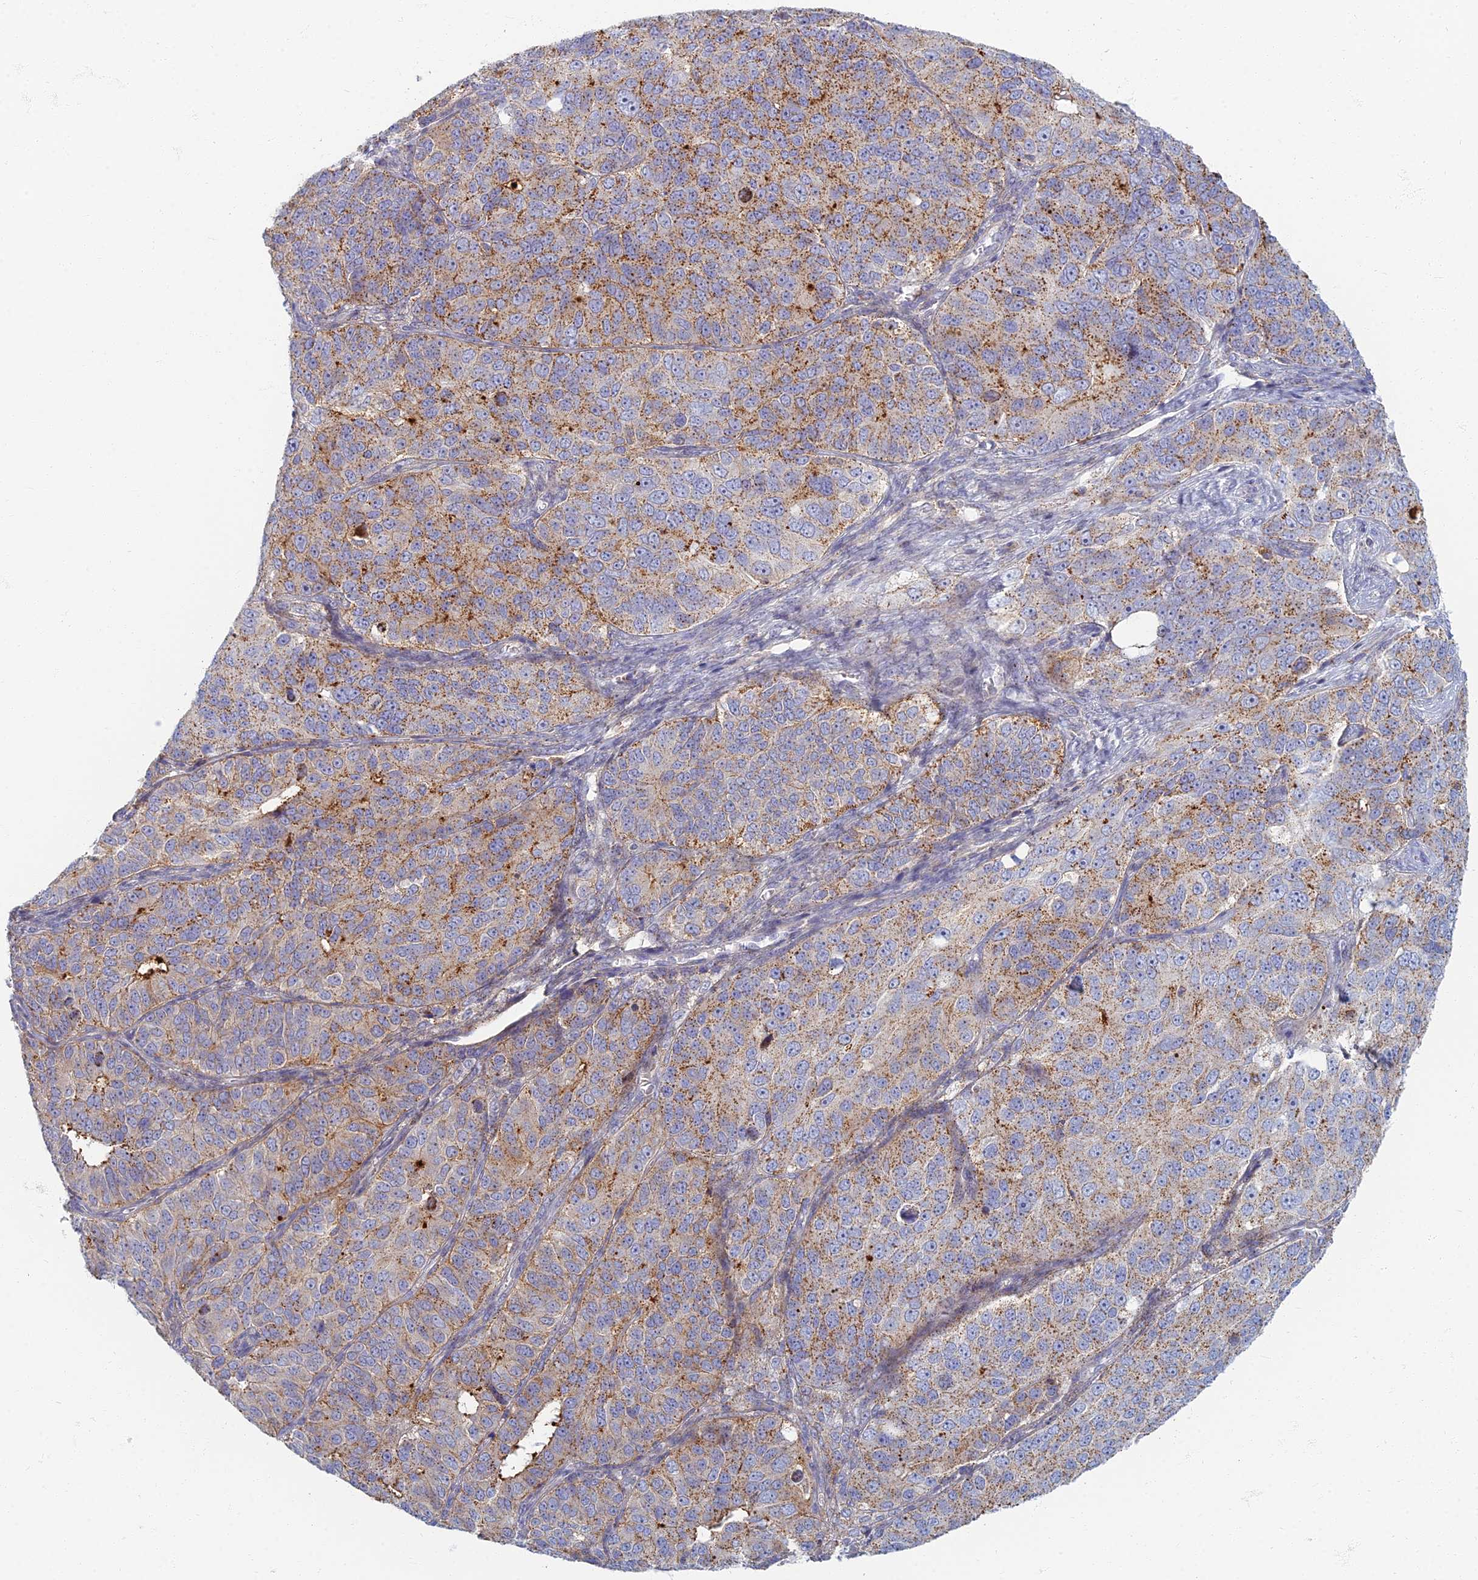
{"staining": {"intensity": "moderate", "quantity": ">75%", "location": "cytoplasmic/membranous"}, "tissue": "ovarian cancer", "cell_type": "Tumor cells", "image_type": "cancer", "snomed": [{"axis": "morphology", "description": "Carcinoma, endometroid"}, {"axis": "topography", "description": "Ovary"}], "caption": "Protein staining by immunohistochemistry demonstrates moderate cytoplasmic/membranous positivity in approximately >75% of tumor cells in ovarian cancer (endometroid carcinoma). The staining is performed using DAB brown chromogen to label protein expression. The nuclei are counter-stained blue using hematoxylin.", "gene": "CHMP4B", "patient": {"sex": "female", "age": 51}}